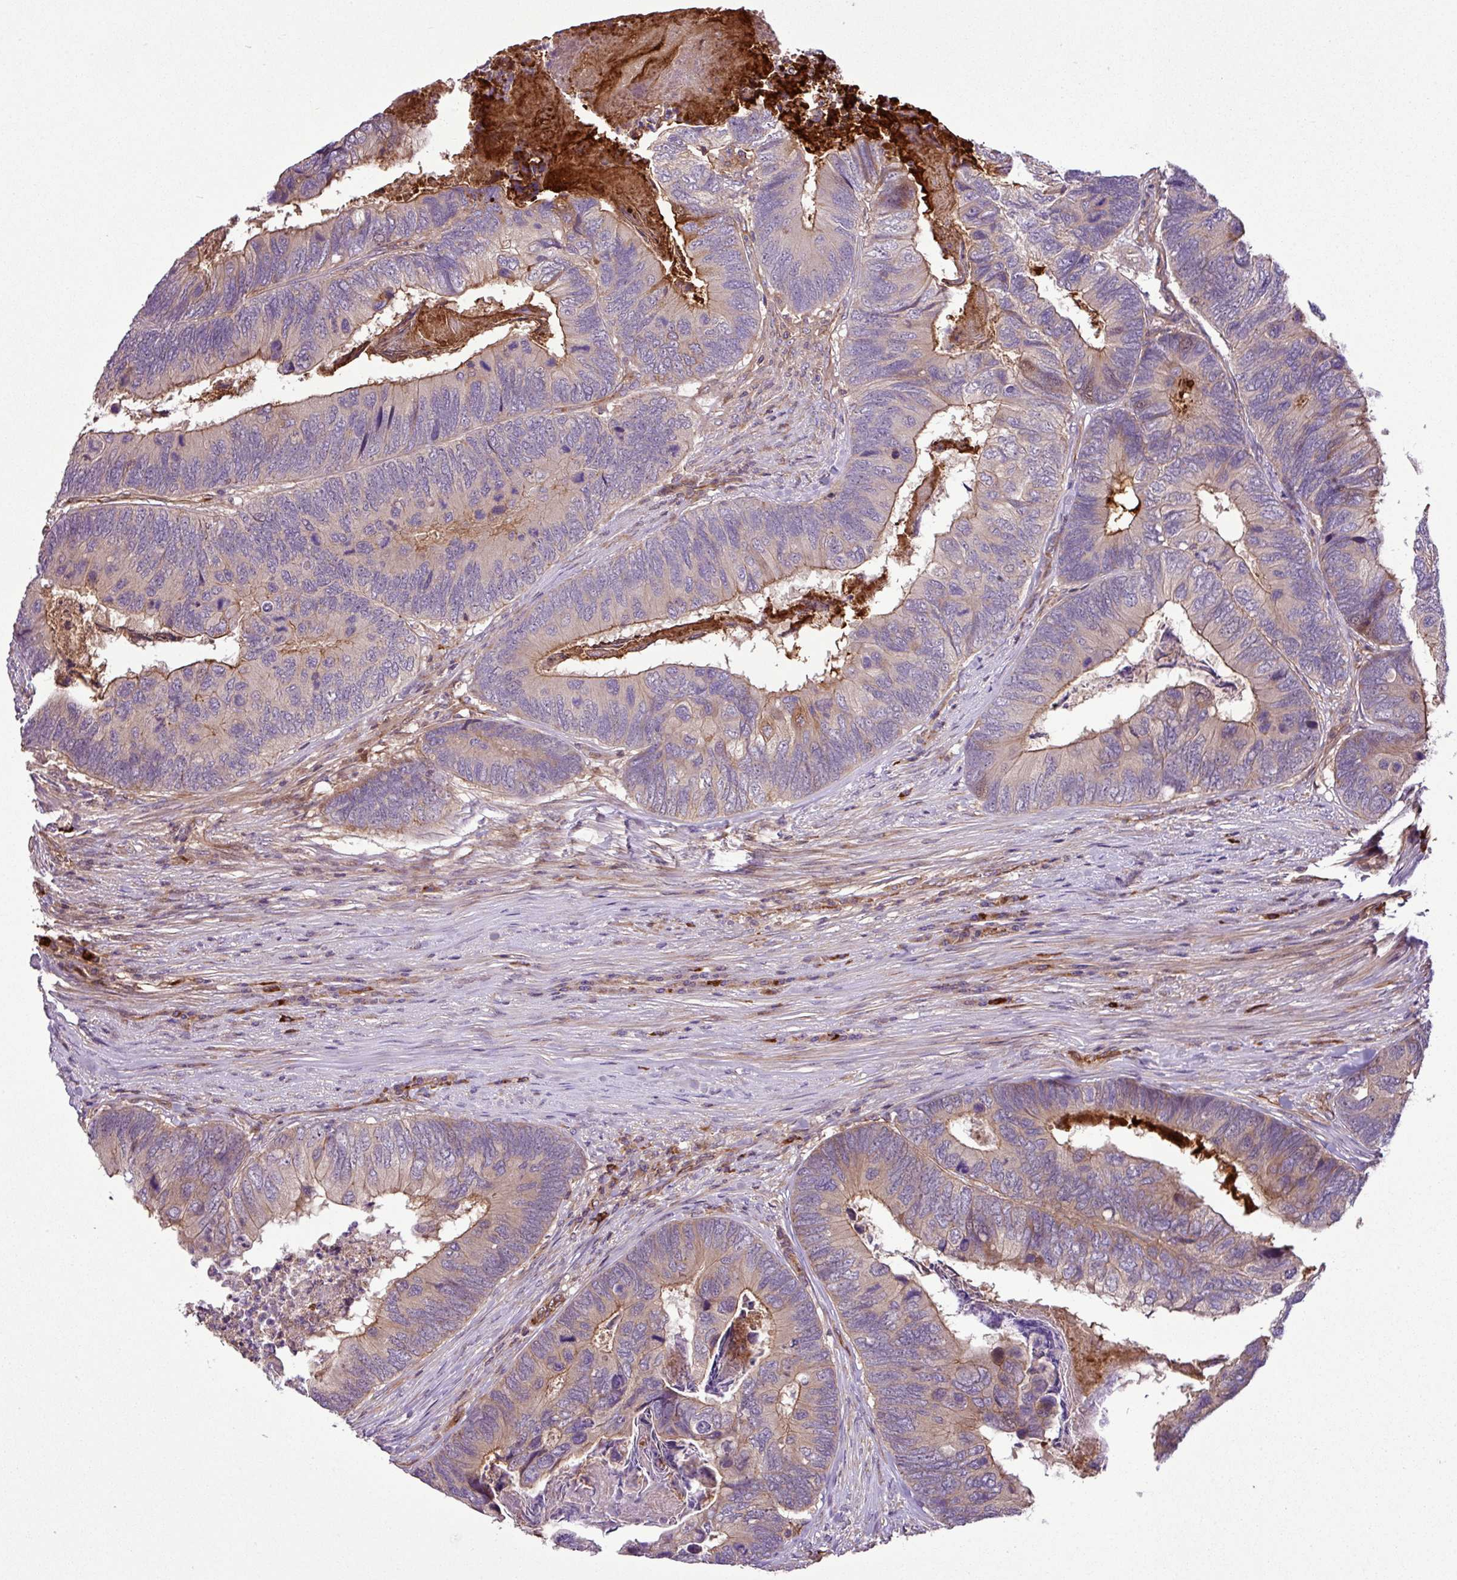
{"staining": {"intensity": "moderate", "quantity": "25%-75%", "location": "cytoplasmic/membranous"}, "tissue": "colorectal cancer", "cell_type": "Tumor cells", "image_type": "cancer", "snomed": [{"axis": "morphology", "description": "Adenocarcinoma, NOS"}, {"axis": "topography", "description": "Colon"}], "caption": "Immunohistochemical staining of colorectal cancer (adenocarcinoma) shows medium levels of moderate cytoplasmic/membranous positivity in about 25%-75% of tumor cells. The protein is shown in brown color, while the nuclei are stained blue.", "gene": "ZNF266", "patient": {"sex": "female", "age": 67}}